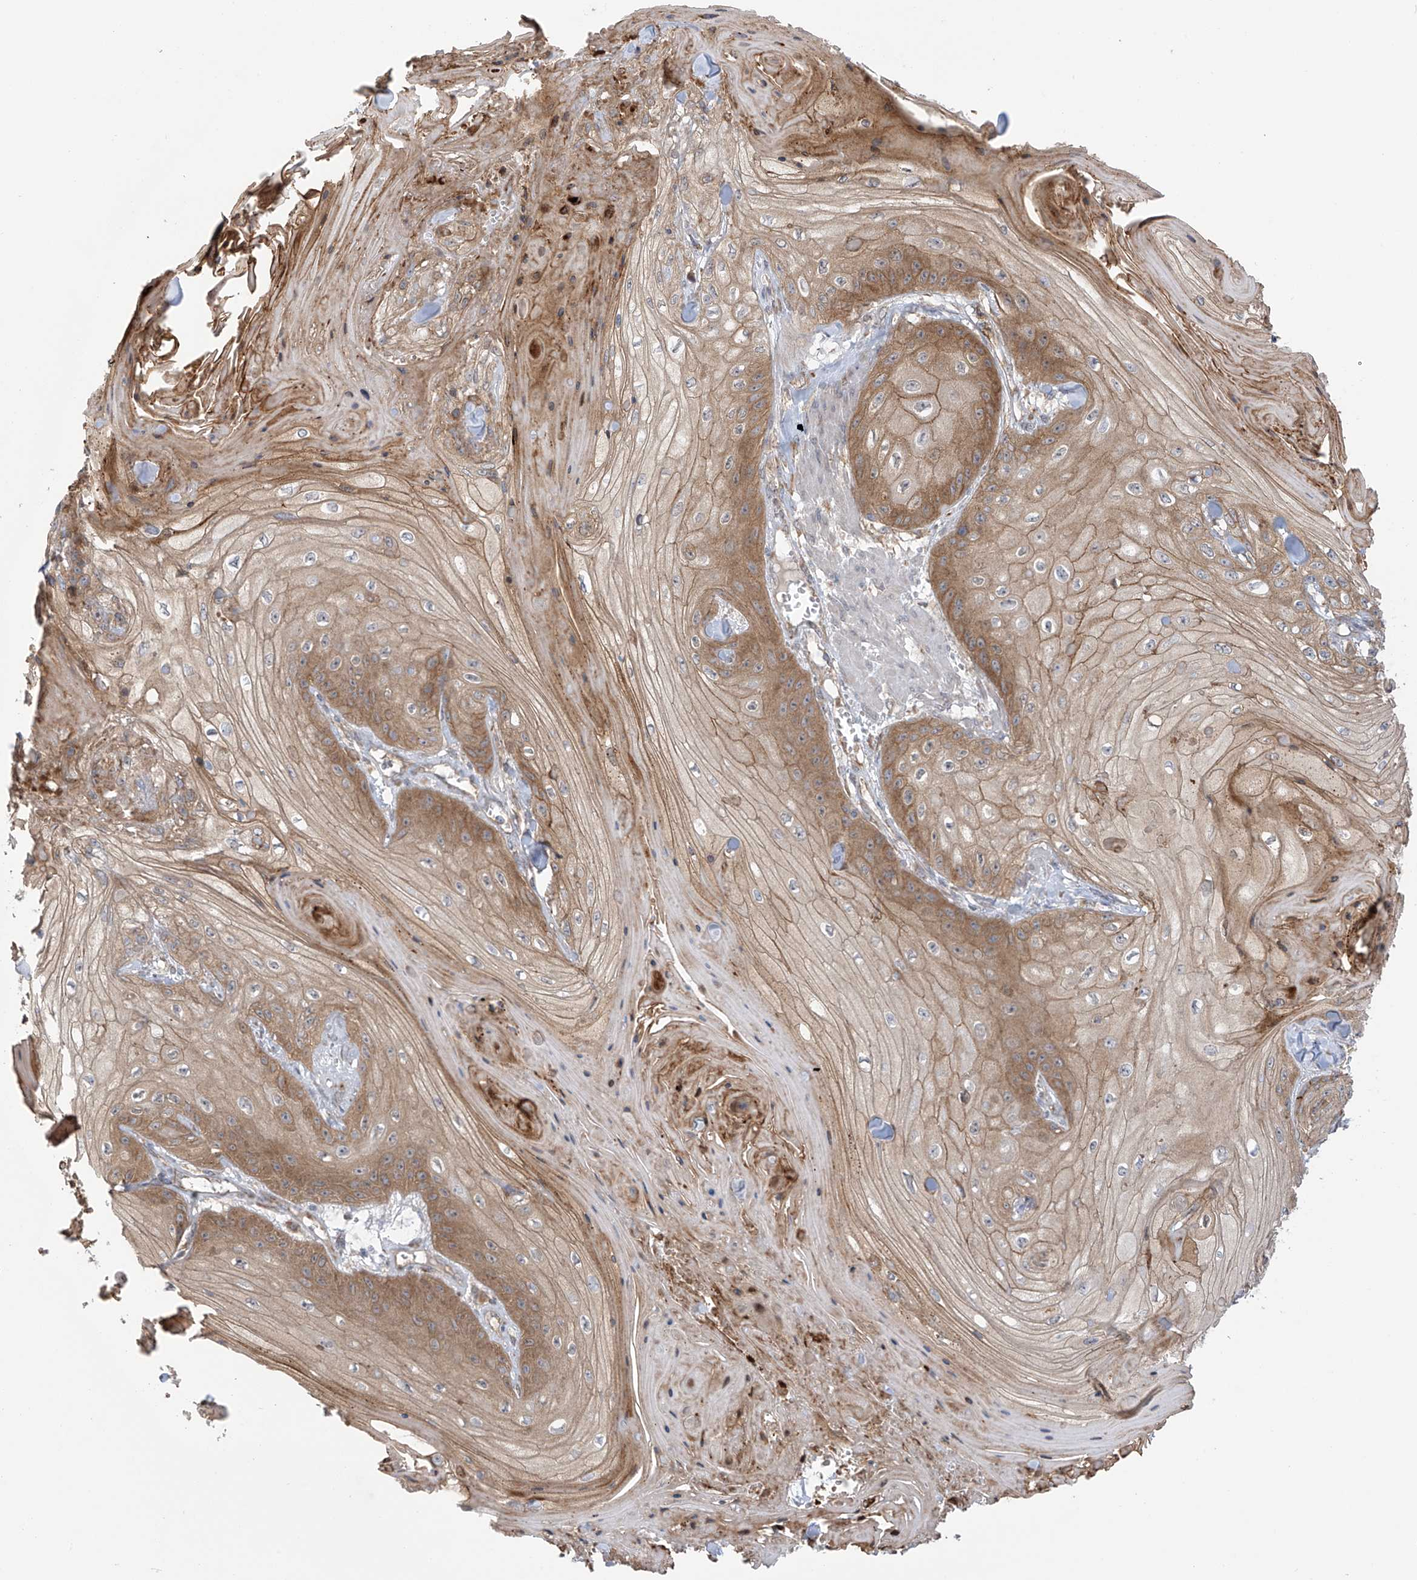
{"staining": {"intensity": "moderate", "quantity": ">75%", "location": "cytoplasmic/membranous"}, "tissue": "skin cancer", "cell_type": "Tumor cells", "image_type": "cancer", "snomed": [{"axis": "morphology", "description": "Squamous cell carcinoma, NOS"}, {"axis": "topography", "description": "Skin"}], "caption": "Human skin cancer stained with a protein marker displays moderate staining in tumor cells.", "gene": "KIAA1522", "patient": {"sex": "male", "age": 74}}